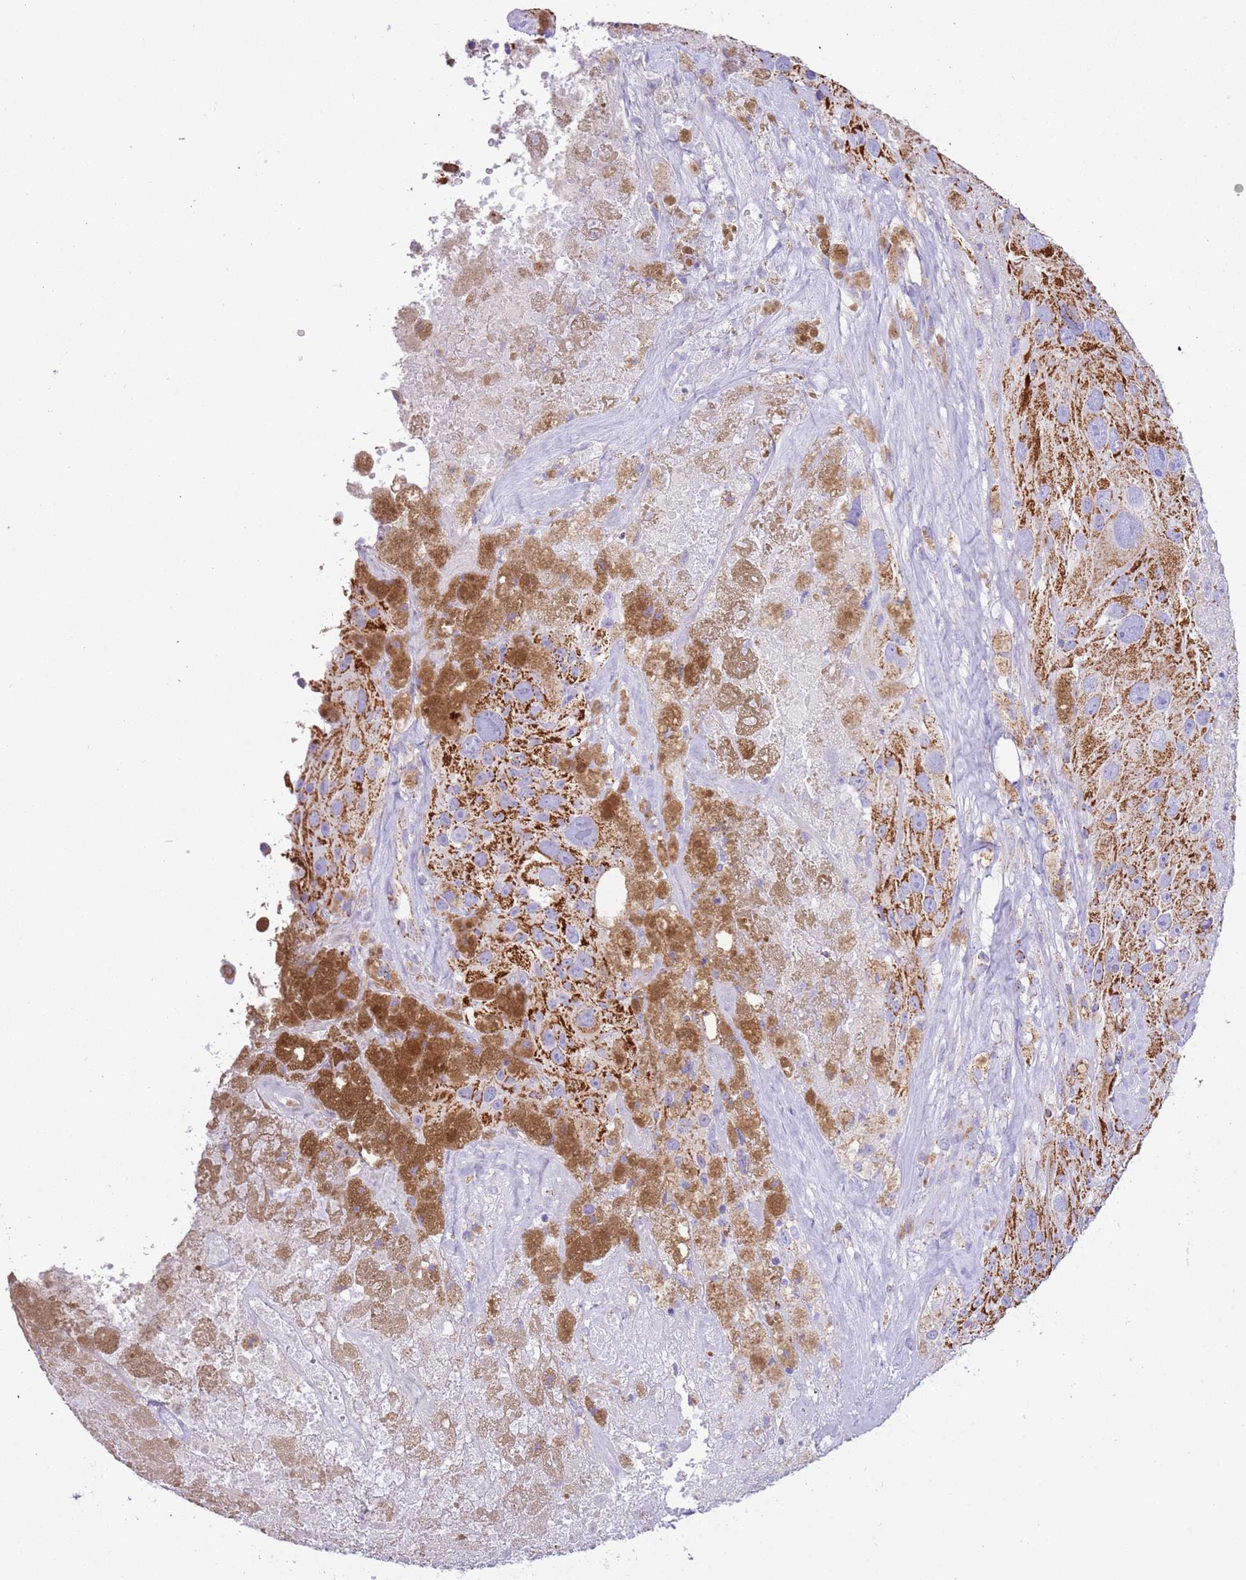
{"staining": {"intensity": "strong", "quantity": ">75%", "location": "cytoplasmic/membranous"}, "tissue": "melanoma", "cell_type": "Tumor cells", "image_type": "cancer", "snomed": [{"axis": "morphology", "description": "Malignant melanoma, Metastatic site"}, {"axis": "topography", "description": "Lymph node"}], "caption": "Human malignant melanoma (metastatic site) stained for a protein (brown) shows strong cytoplasmic/membranous positive positivity in about >75% of tumor cells.", "gene": "SUCLG2", "patient": {"sex": "male", "age": 62}}